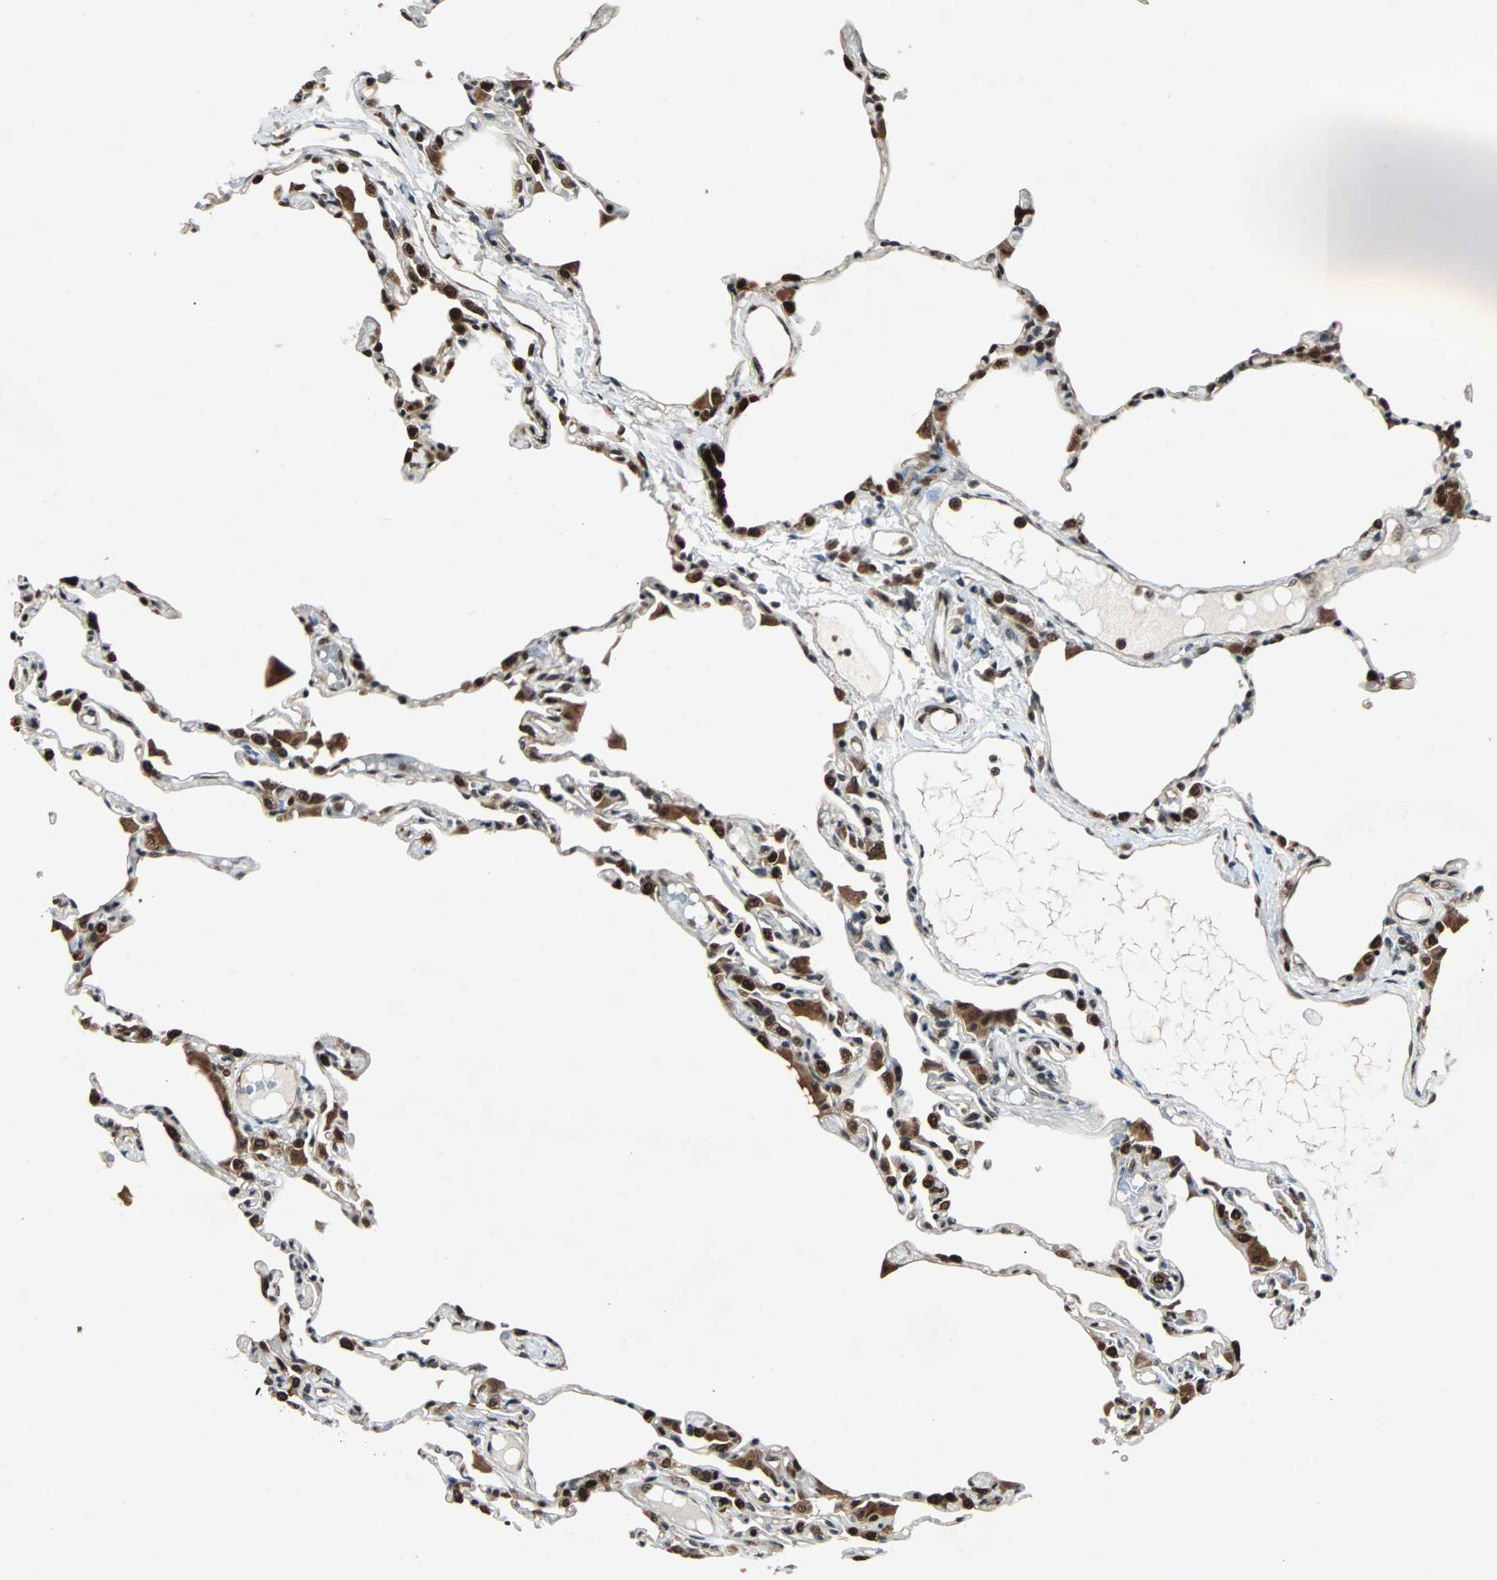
{"staining": {"intensity": "strong", "quantity": ">75%", "location": "nuclear"}, "tissue": "lung", "cell_type": "Alveolar cells", "image_type": "normal", "snomed": [{"axis": "morphology", "description": "Normal tissue, NOS"}, {"axis": "topography", "description": "Lung"}], "caption": "The photomicrograph exhibits a brown stain indicating the presence of a protein in the nuclear of alveolar cells in lung. (brown staining indicates protein expression, while blue staining denotes nuclei).", "gene": "ACLY", "patient": {"sex": "female", "age": 49}}